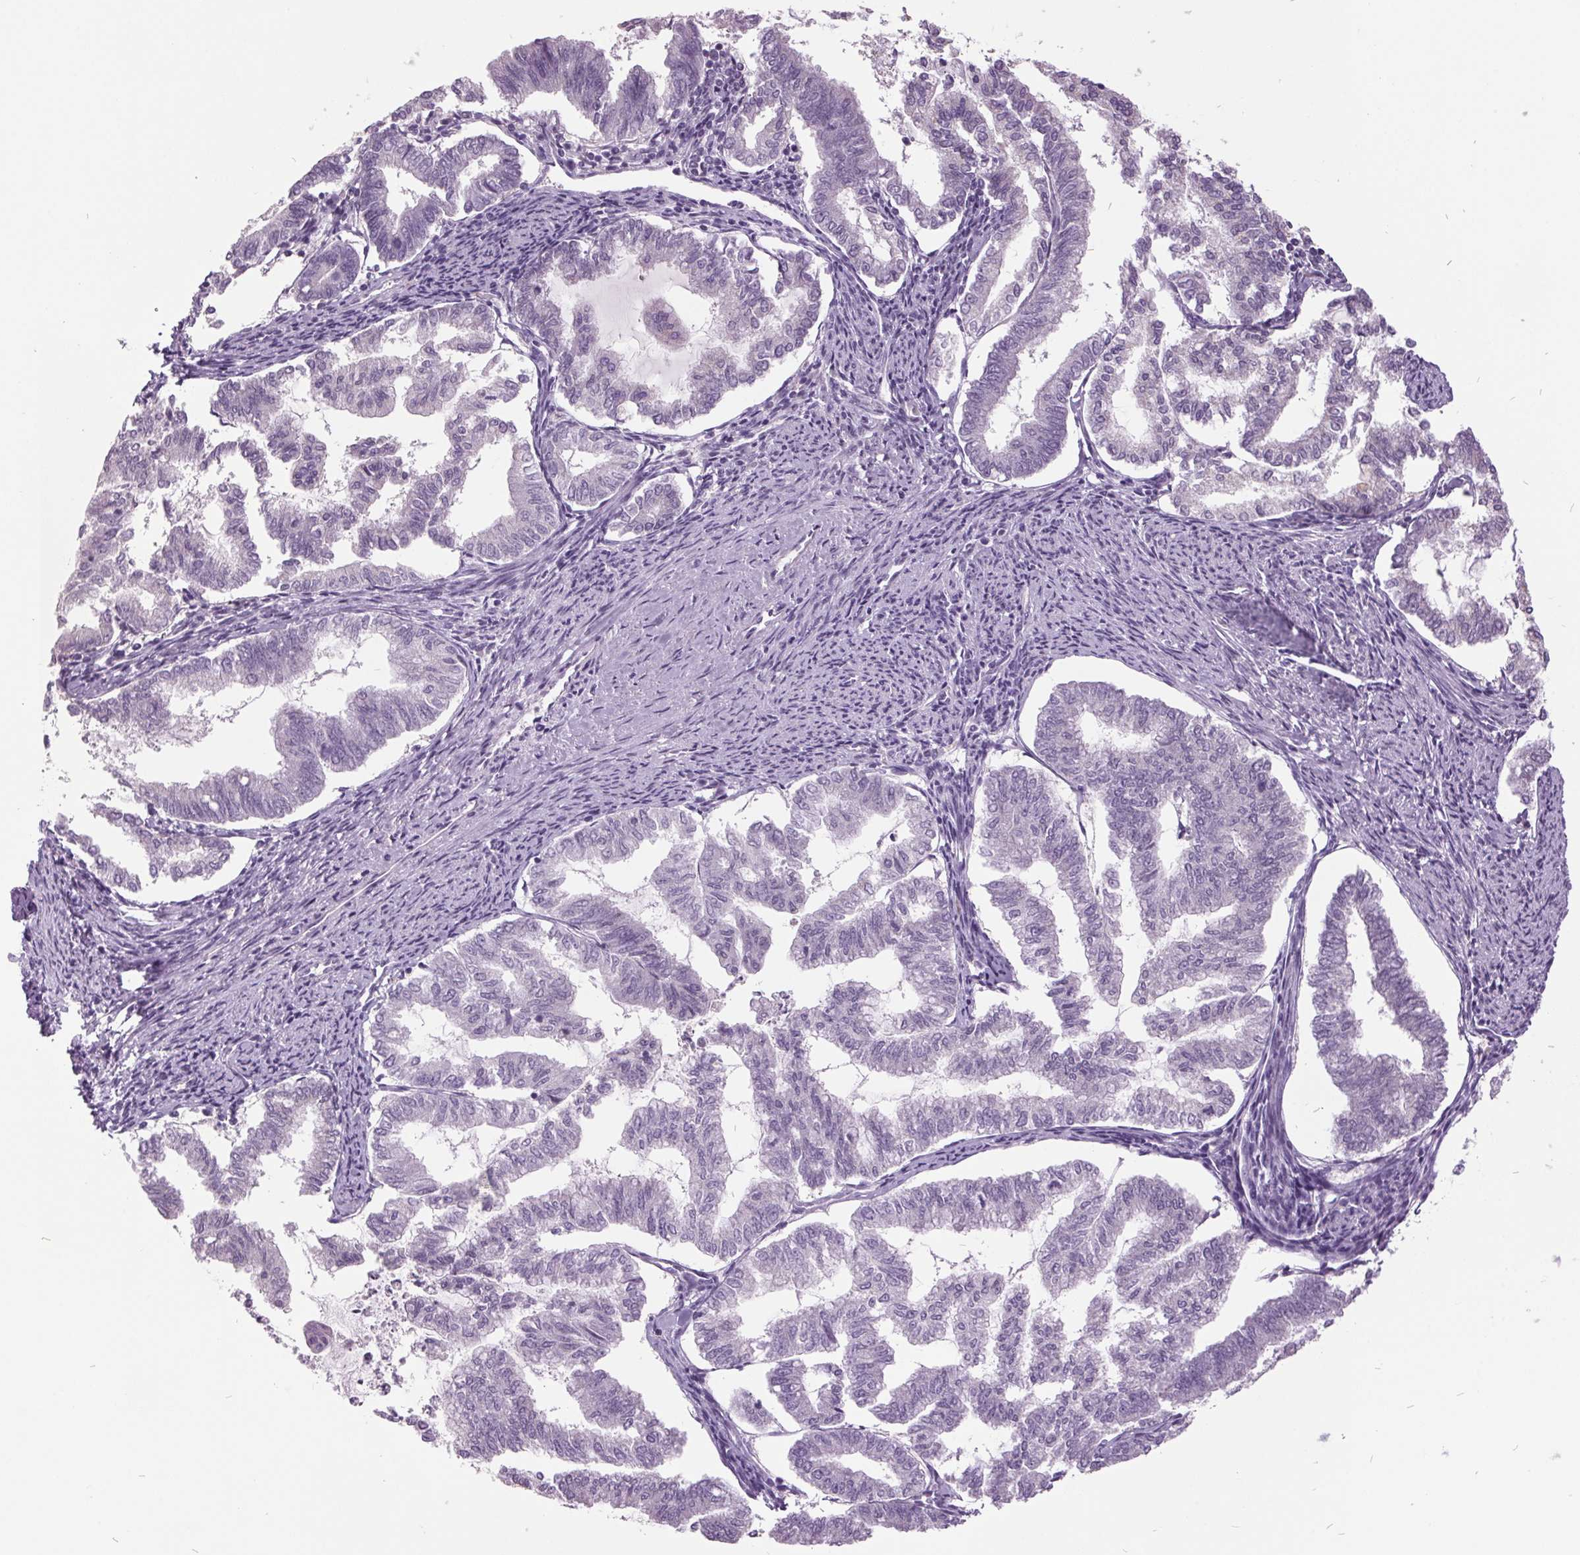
{"staining": {"intensity": "negative", "quantity": "none", "location": "none"}, "tissue": "endometrial cancer", "cell_type": "Tumor cells", "image_type": "cancer", "snomed": [{"axis": "morphology", "description": "Adenocarcinoma, NOS"}, {"axis": "topography", "description": "Endometrium"}], "caption": "Adenocarcinoma (endometrial) was stained to show a protein in brown. There is no significant expression in tumor cells.", "gene": "C2orf16", "patient": {"sex": "female", "age": 79}}